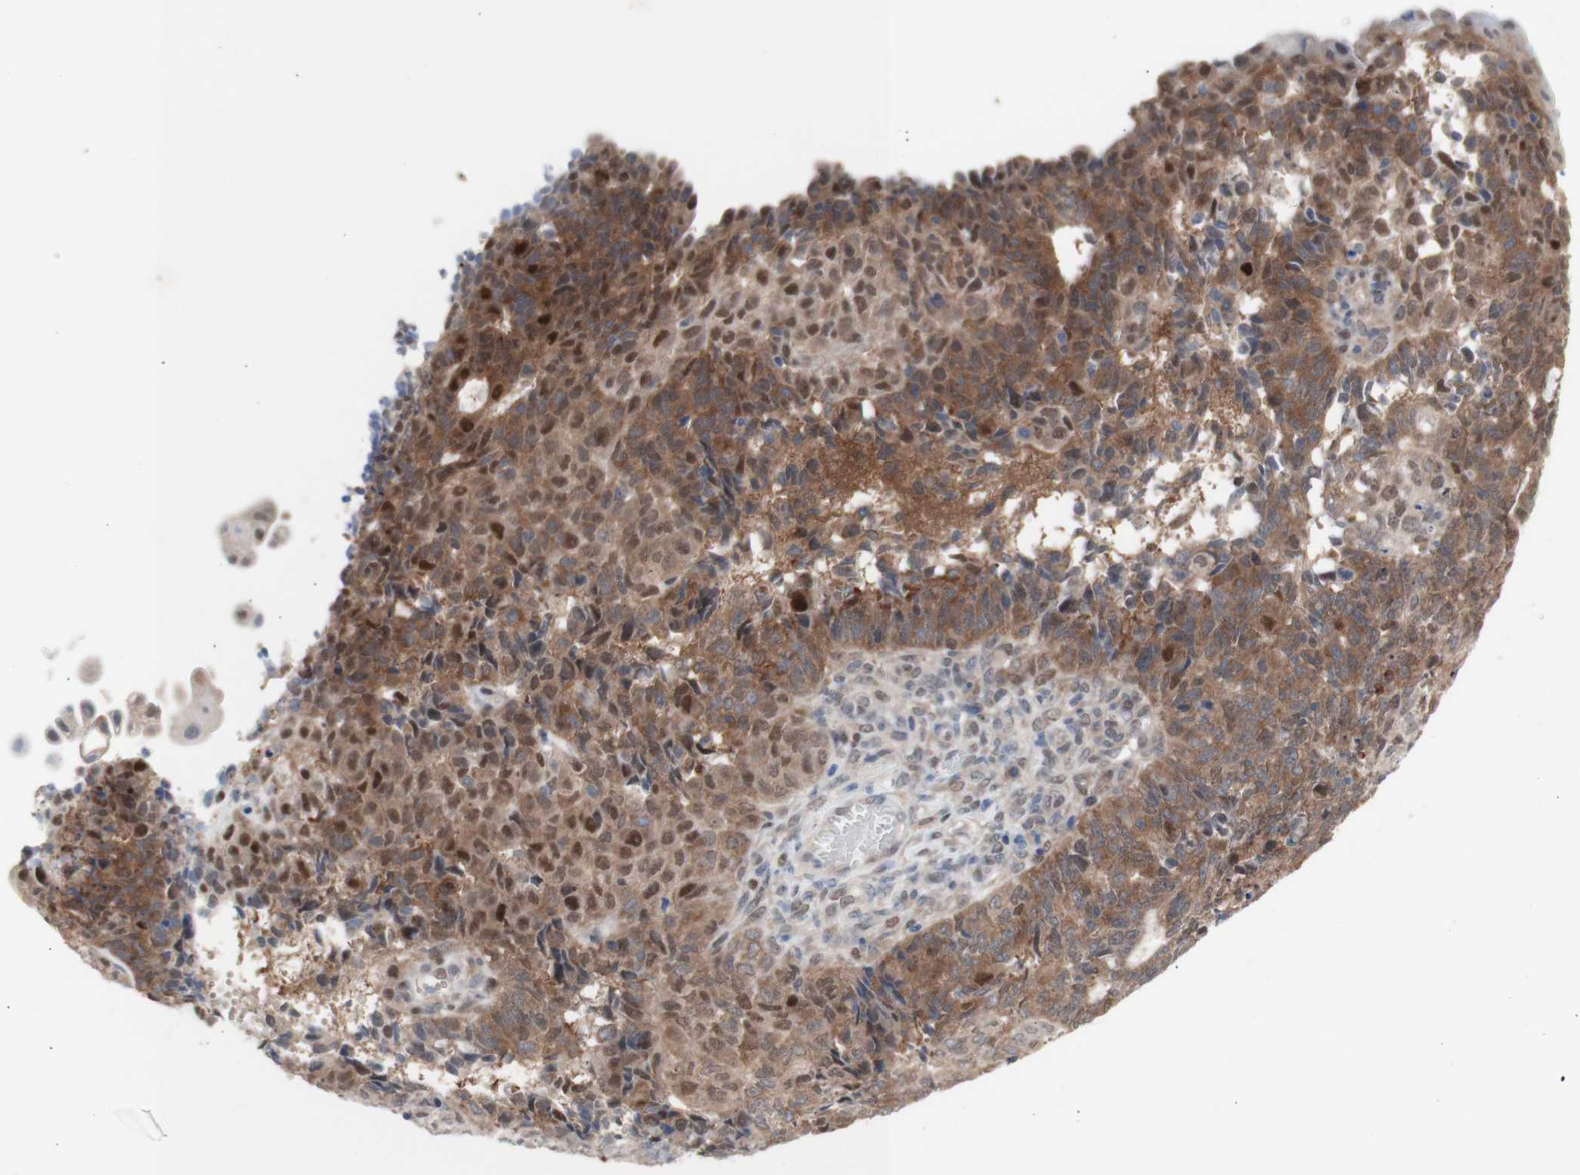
{"staining": {"intensity": "moderate", "quantity": ">75%", "location": "cytoplasmic/membranous,nuclear"}, "tissue": "endometrial cancer", "cell_type": "Tumor cells", "image_type": "cancer", "snomed": [{"axis": "morphology", "description": "Adenocarcinoma, NOS"}, {"axis": "topography", "description": "Endometrium"}], "caption": "The photomicrograph displays a brown stain indicating the presence of a protein in the cytoplasmic/membranous and nuclear of tumor cells in endometrial adenocarcinoma.", "gene": "PRMT5", "patient": {"sex": "female", "age": 32}}